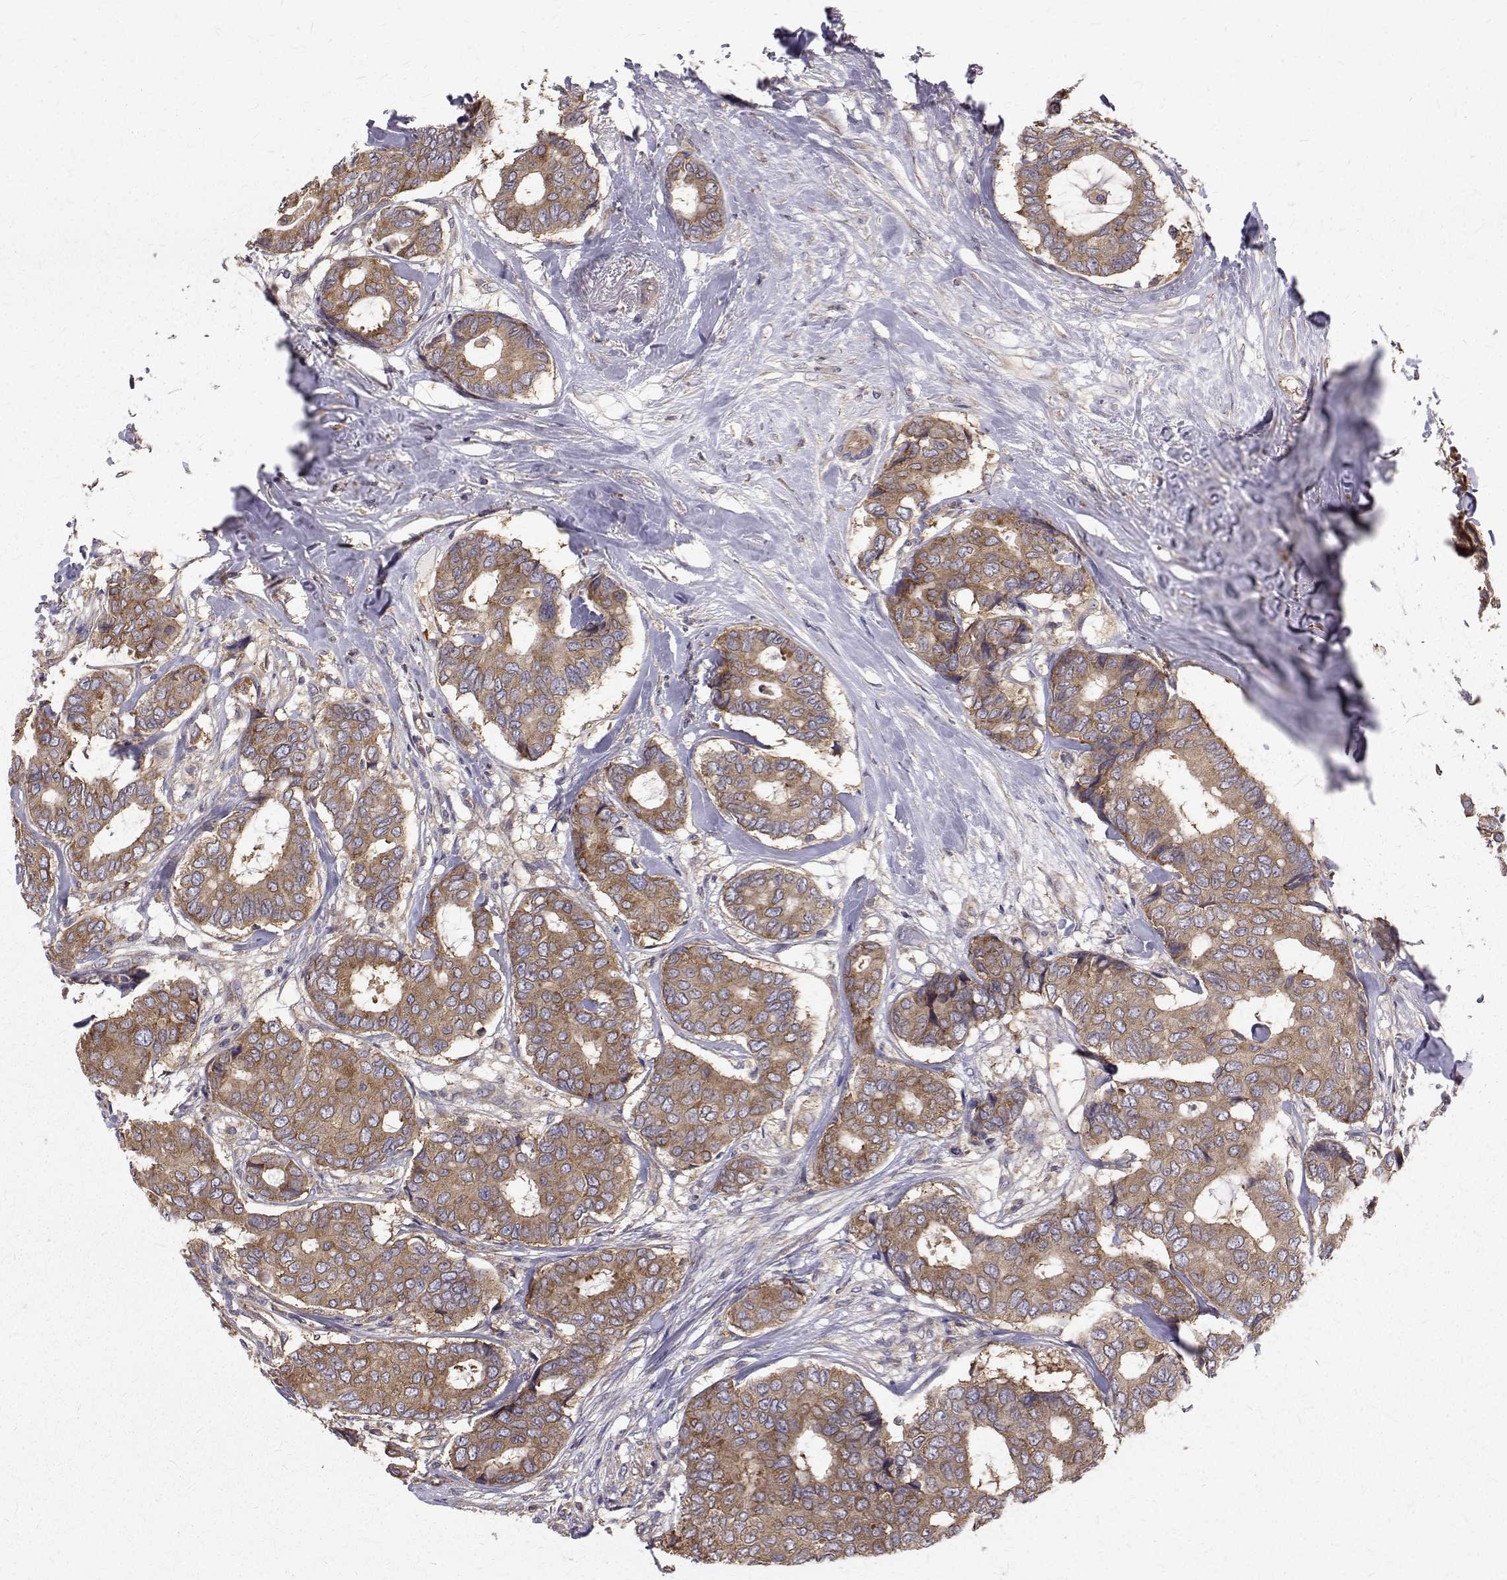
{"staining": {"intensity": "moderate", "quantity": ">75%", "location": "cytoplasmic/membranous"}, "tissue": "breast cancer", "cell_type": "Tumor cells", "image_type": "cancer", "snomed": [{"axis": "morphology", "description": "Duct carcinoma"}, {"axis": "topography", "description": "Breast"}], "caption": "The immunohistochemical stain labels moderate cytoplasmic/membranous expression in tumor cells of breast invasive ductal carcinoma tissue.", "gene": "FARSB", "patient": {"sex": "female", "age": 75}}